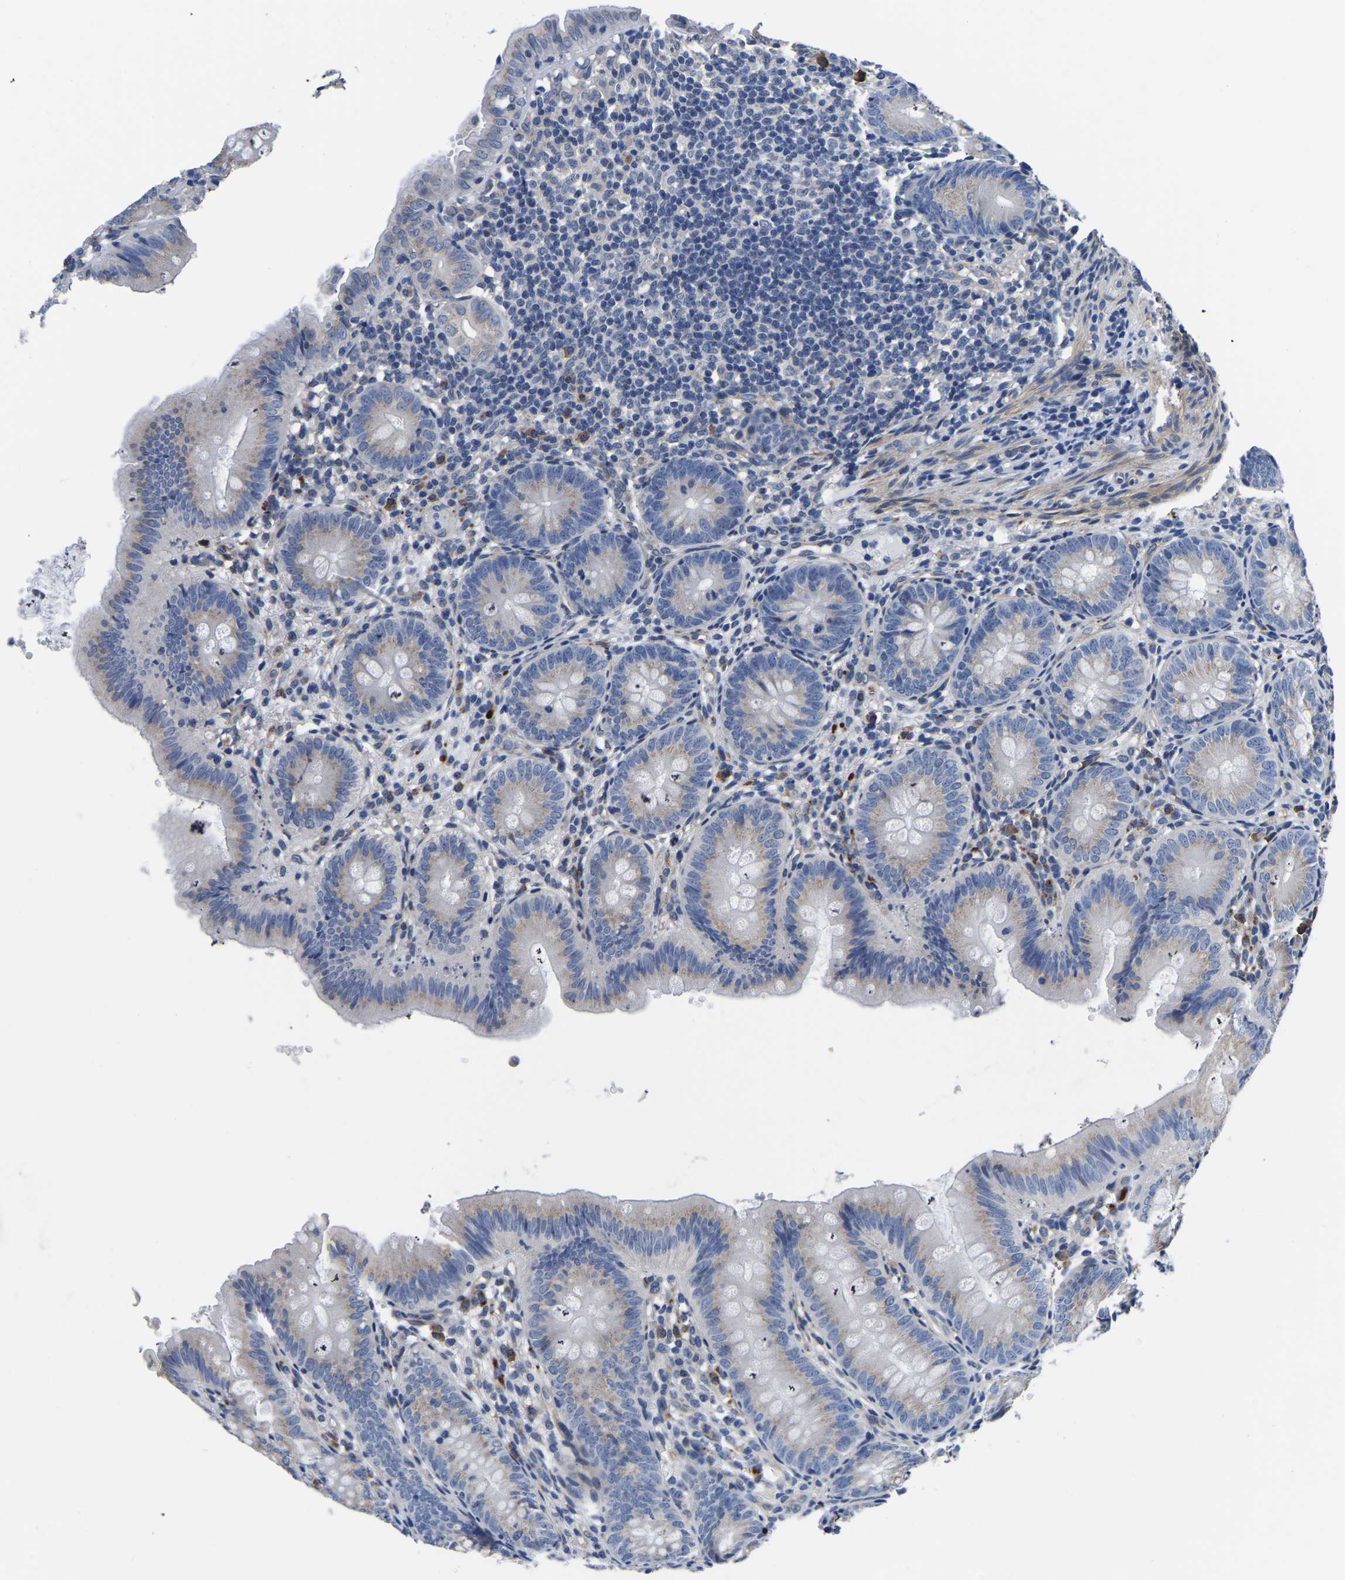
{"staining": {"intensity": "negative", "quantity": "none", "location": "none"}, "tissue": "appendix", "cell_type": "Glandular cells", "image_type": "normal", "snomed": [{"axis": "morphology", "description": "Normal tissue, NOS"}, {"axis": "topography", "description": "Appendix"}], "caption": "Benign appendix was stained to show a protein in brown. There is no significant positivity in glandular cells. Brightfield microscopy of immunohistochemistry stained with DAB (brown) and hematoxylin (blue), captured at high magnification.", "gene": "PDLIM7", "patient": {"sex": "male", "age": 1}}